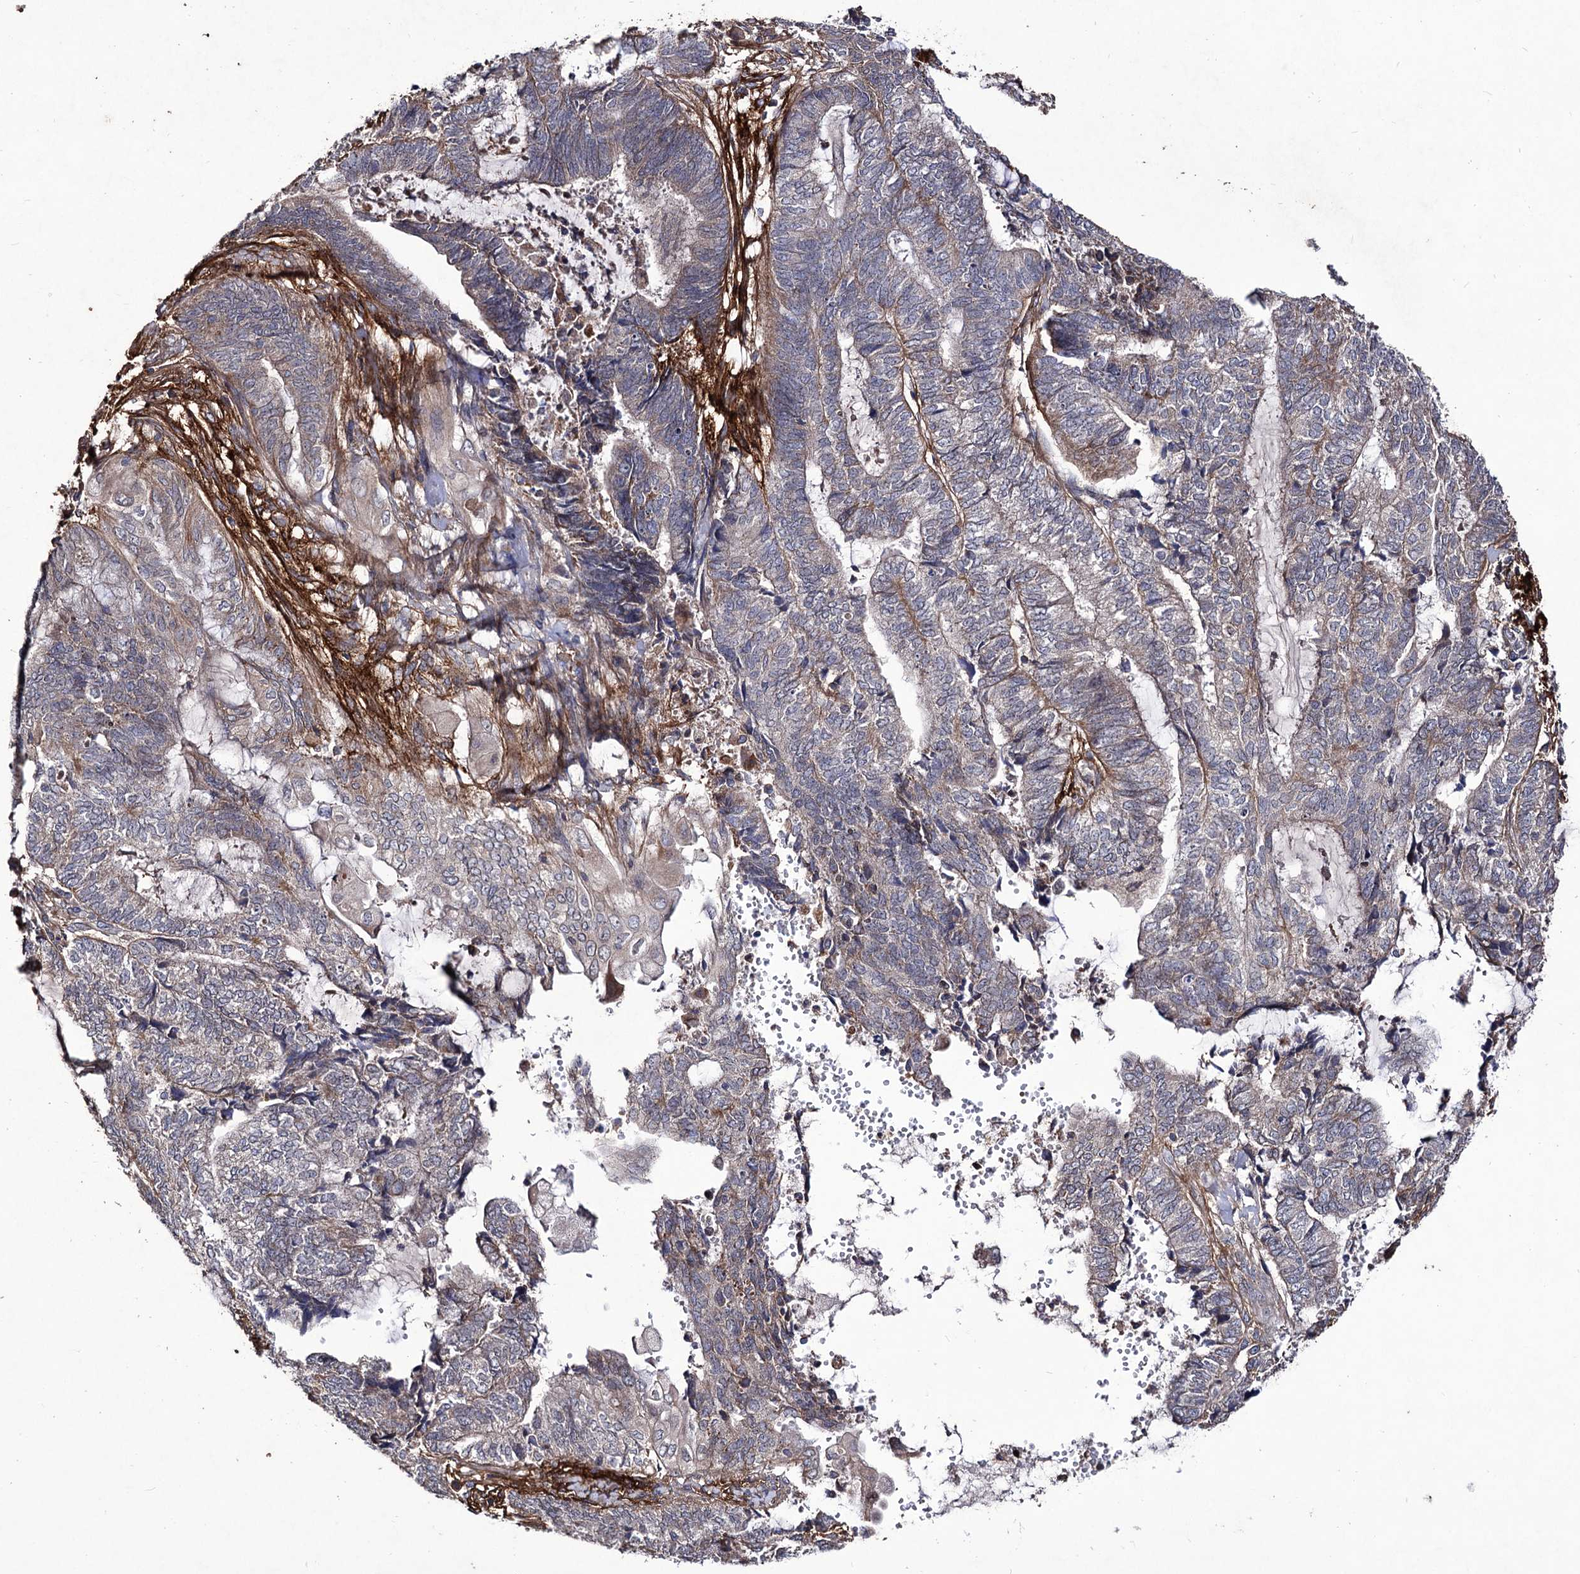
{"staining": {"intensity": "weak", "quantity": "<25%", "location": "cytoplasmic/membranous"}, "tissue": "endometrial cancer", "cell_type": "Tumor cells", "image_type": "cancer", "snomed": [{"axis": "morphology", "description": "Adenocarcinoma, NOS"}, {"axis": "topography", "description": "Uterus"}, {"axis": "topography", "description": "Endometrium"}], "caption": "Tumor cells show no significant staining in adenocarcinoma (endometrial).", "gene": "MYO1H", "patient": {"sex": "female", "age": 70}}